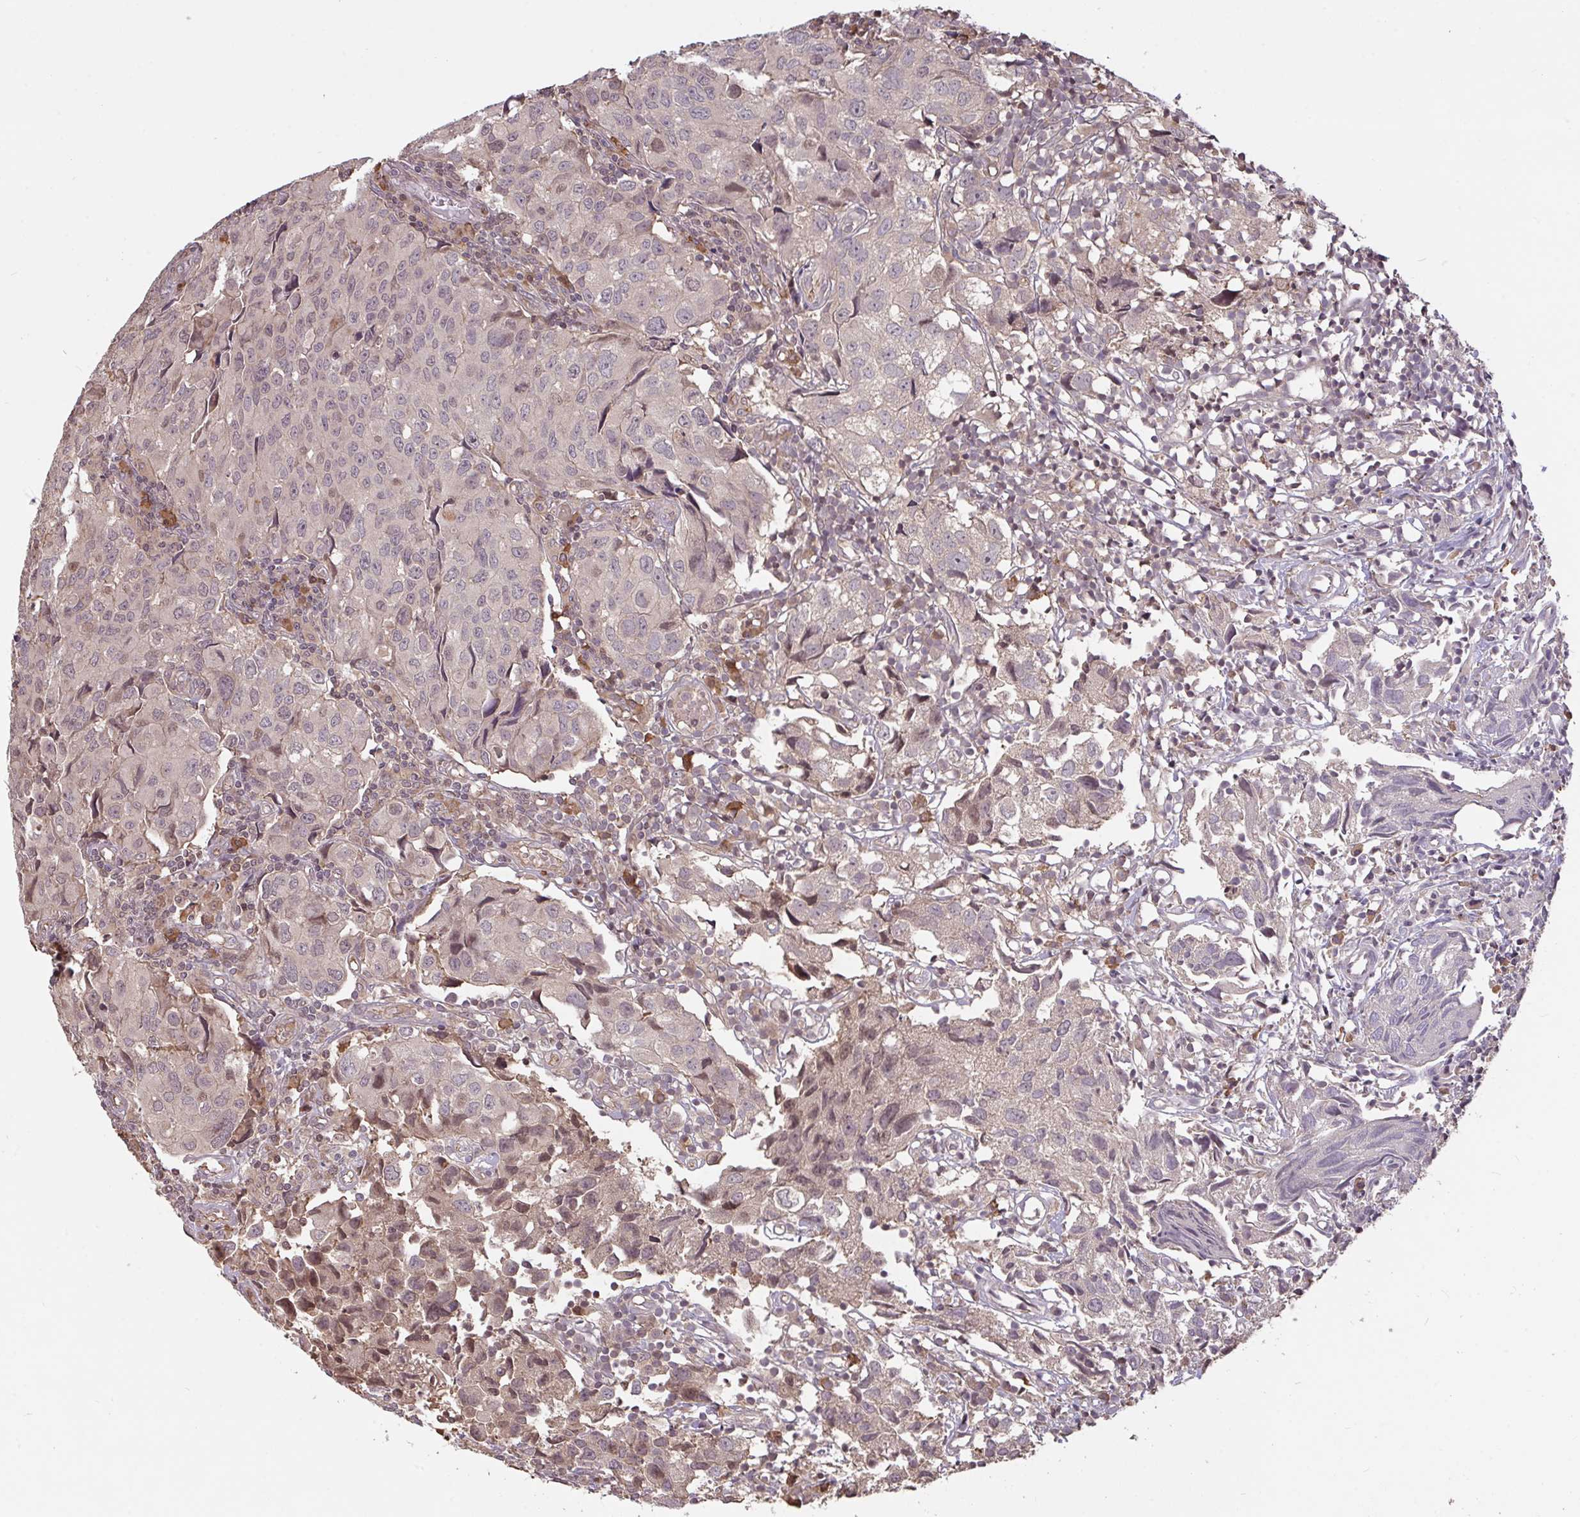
{"staining": {"intensity": "negative", "quantity": "none", "location": "none"}, "tissue": "urothelial cancer", "cell_type": "Tumor cells", "image_type": "cancer", "snomed": [{"axis": "morphology", "description": "Urothelial carcinoma, High grade"}, {"axis": "topography", "description": "Urinary bladder"}], "caption": "The immunohistochemistry histopathology image has no significant expression in tumor cells of urothelial carcinoma (high-grade) tissue.", "gene": "FCER1A", "patient": {"sex": "female", "age": 75}}